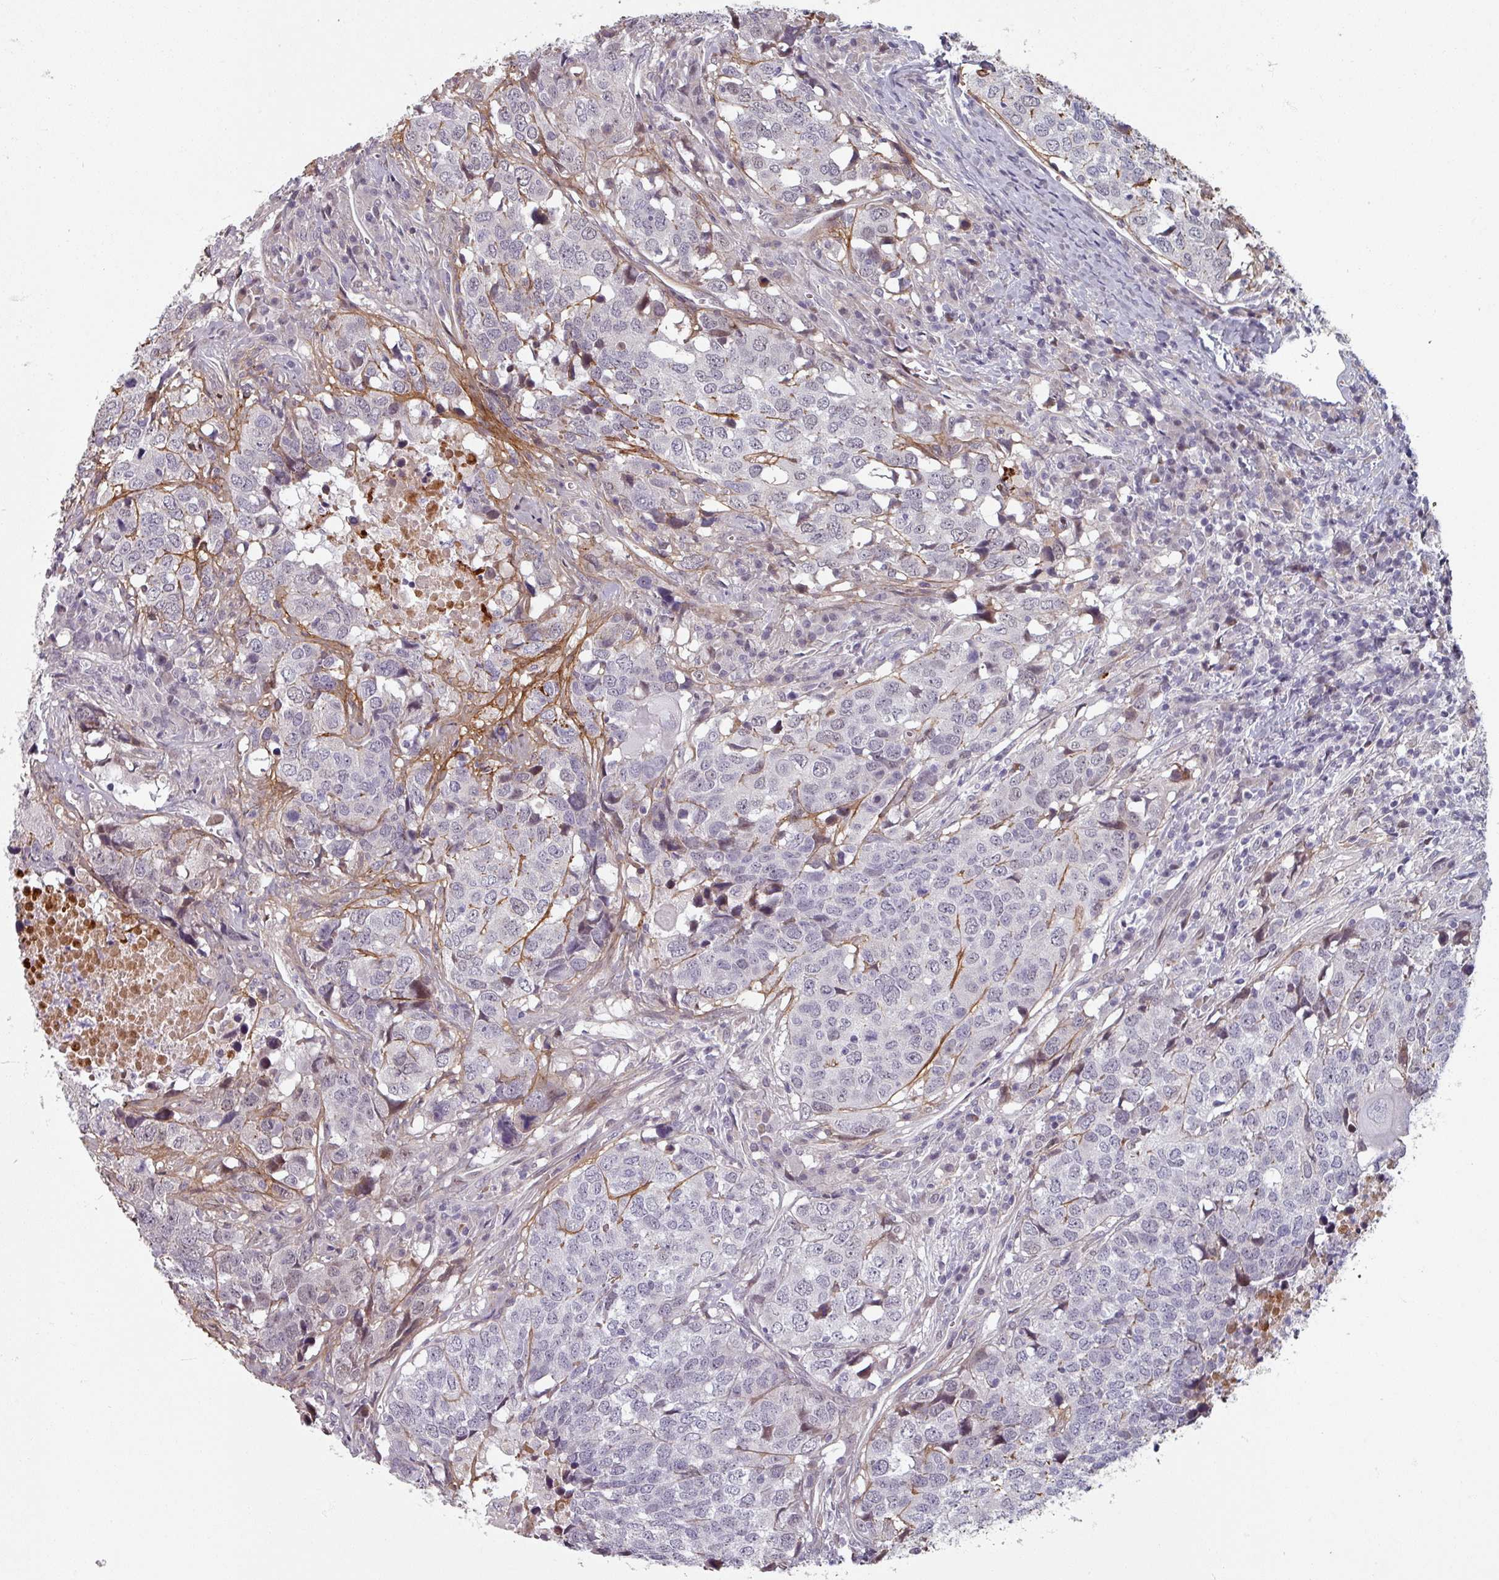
{"staining": {"intensity": "negative", "quantity": "none", "location": "none"}, "tissue": "head and neck cancer", "cell_type": "Tumor cells", "image_type": "cancer", "snomed": [{"axis": "morphology", "description": "Normal tissue, NOS"}, {"axis": "morphology", "description": "Squamous cell carcinoma, NOS"}, {"axis": "topography", "description": "Skeletal muscle"}, {"axis": "topography", "description": "Vascular tissue"}, {"axis": "topography", "description": "Peripheral nerve tissue"}, {"axis": "topography", "description": "Head-Neck"}], "caption": "A micrograph of human head and neck cancer (squamous cell carcinoma) is negative for staining in tumor cells.", "gene": "CYB5RL", "patient": {"sex": "male", "age": 66}}